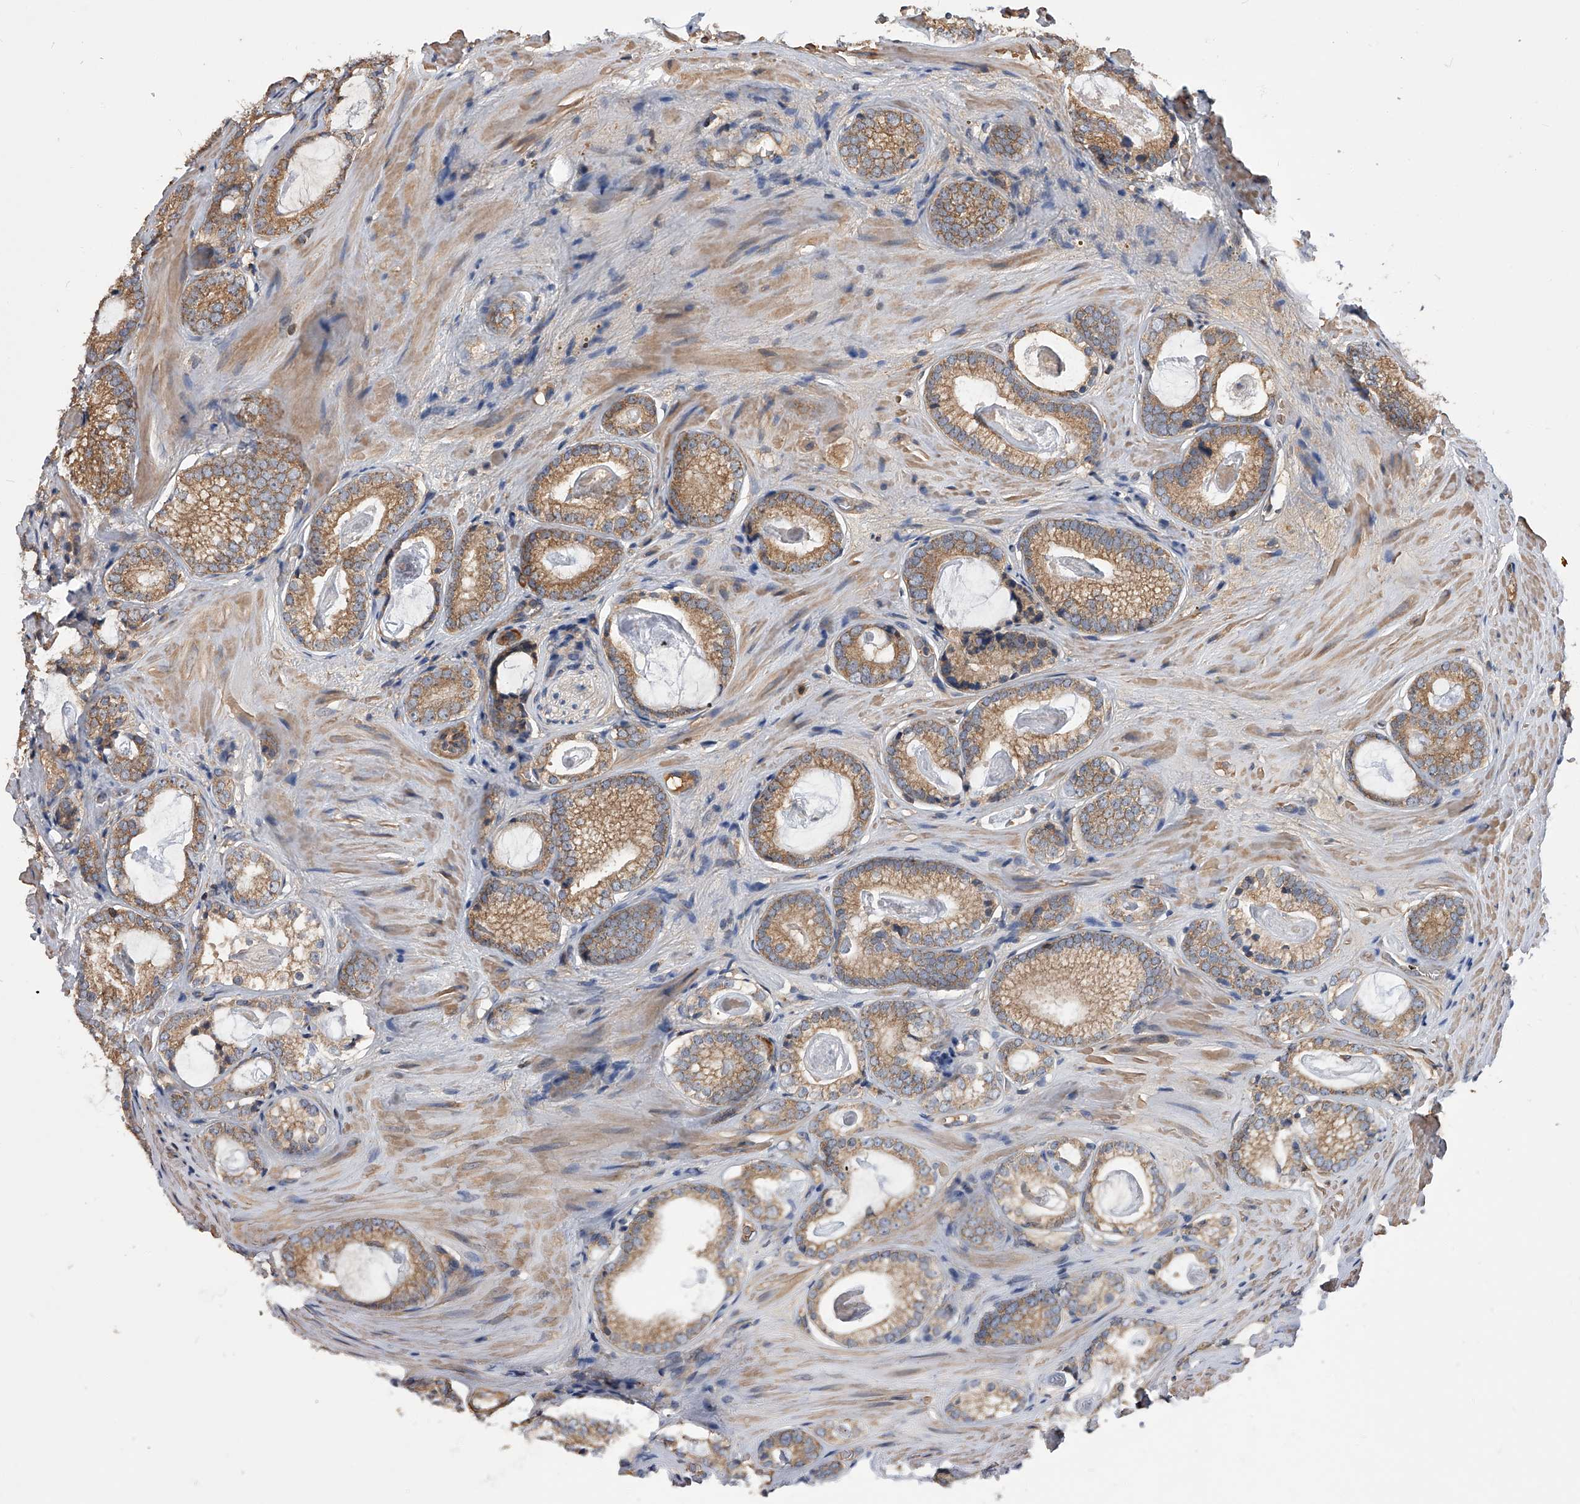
{"staining": {"intensity": "moderate", "quantity": ">75%", "location": "cytoplasmic/membranous"}, "tissue": "prostate cancer", "cell_type": "Tumor cells", "image_type": "cancer", "snomed": [{"axis": "morphology", "description": "Adenocarcinoma, High grade"}, {"axis": "topography", "description": "Prostate"}], "caption": "Tumor cells demonstrate moderate cytoplasmic/membranous expression in about >75% of cells in prostate adenocarcinoma (high-grade).", "gene": "CUL7", "patient": {"sex": "male", "age": 63}}